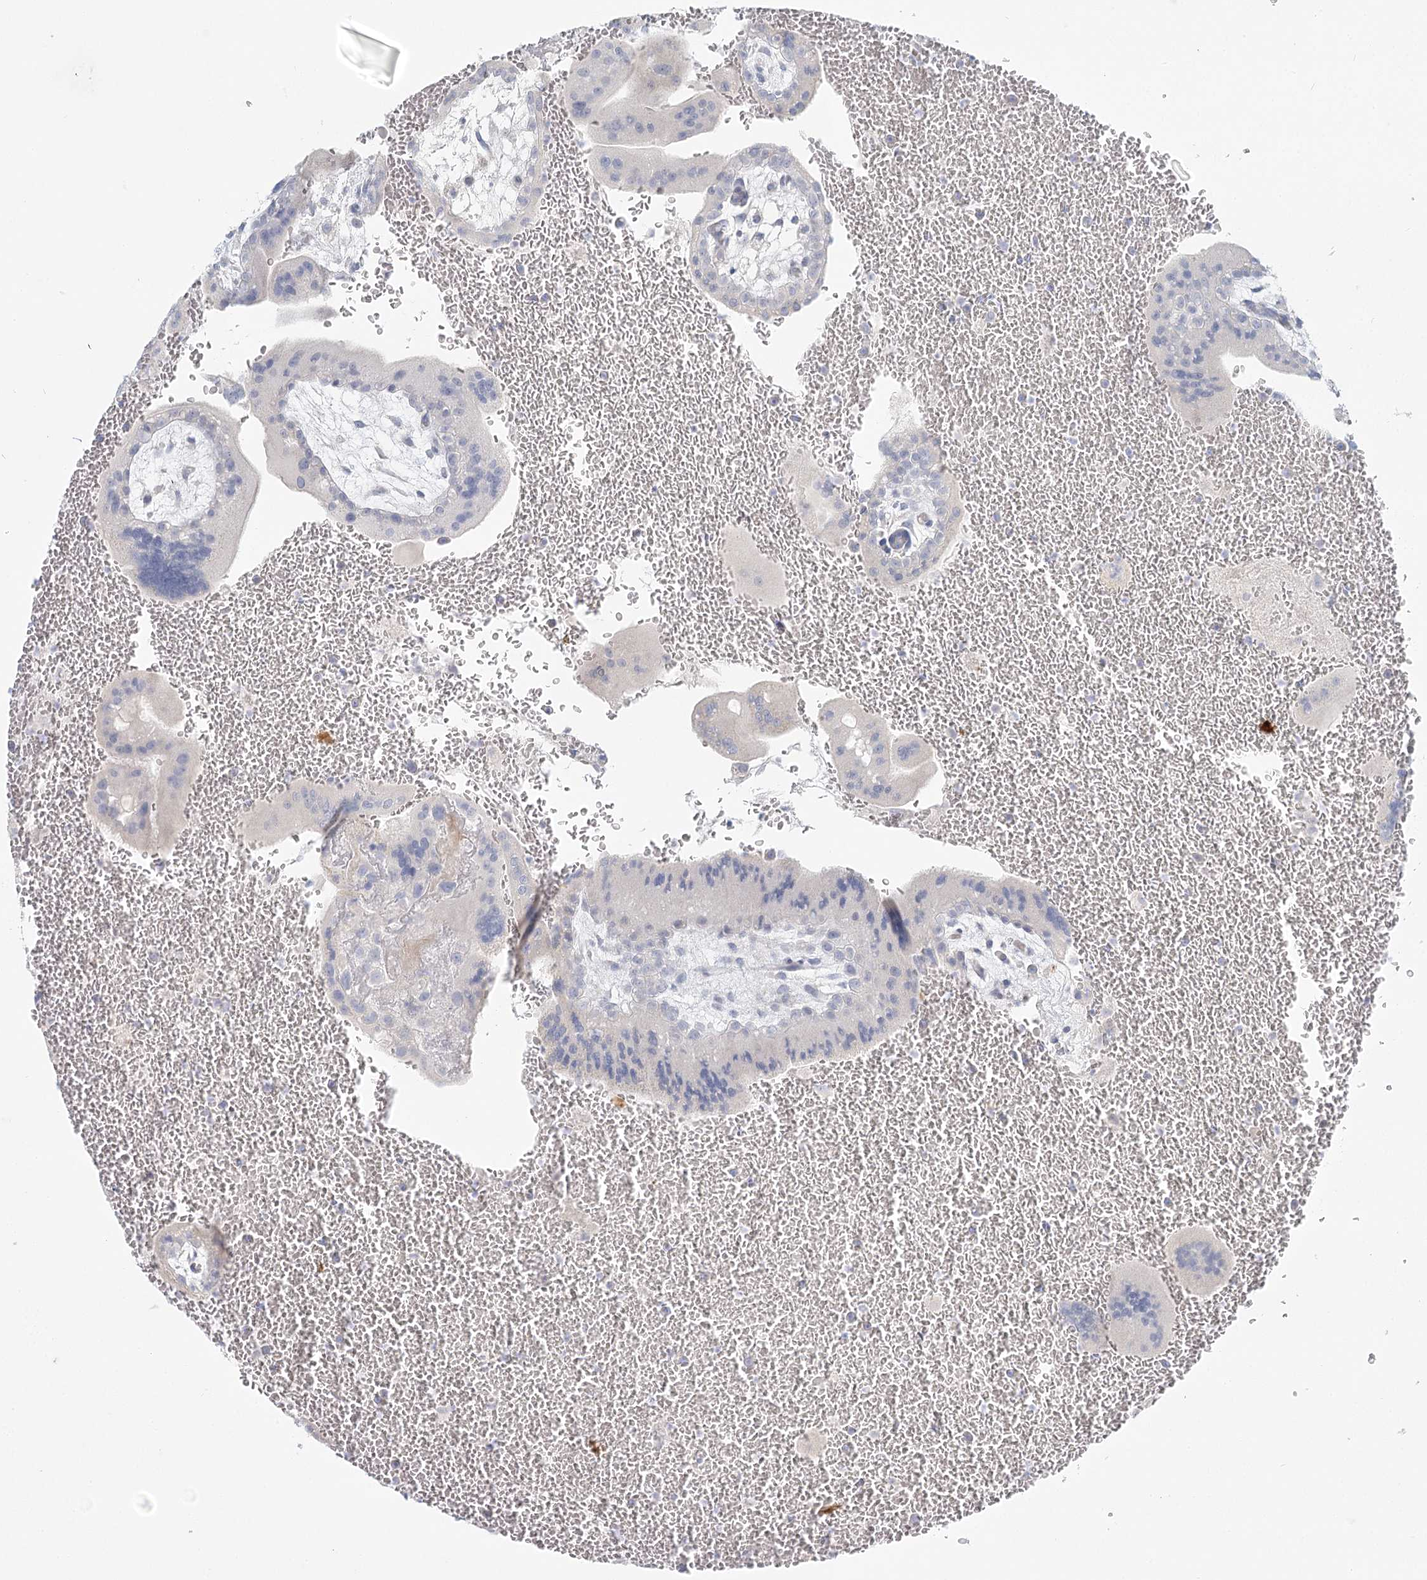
{"staining": {"intensity": "negative", "quantity": "none", "location": "none"}, "tissue": "placenta", "cell_type": "Trophoblastic cells", "image_type": "normal", "snomed": [{"axis": "morphology", "description": "Normal tissue, NOS"}, {"axis": "topography", "description": "Placenta"}], "caption": "The histopathology image displays no staining of trophoblastic cells in normal placenta.", "gene": "DMGDH", "patient": {"sex": "female", "age": 35}}